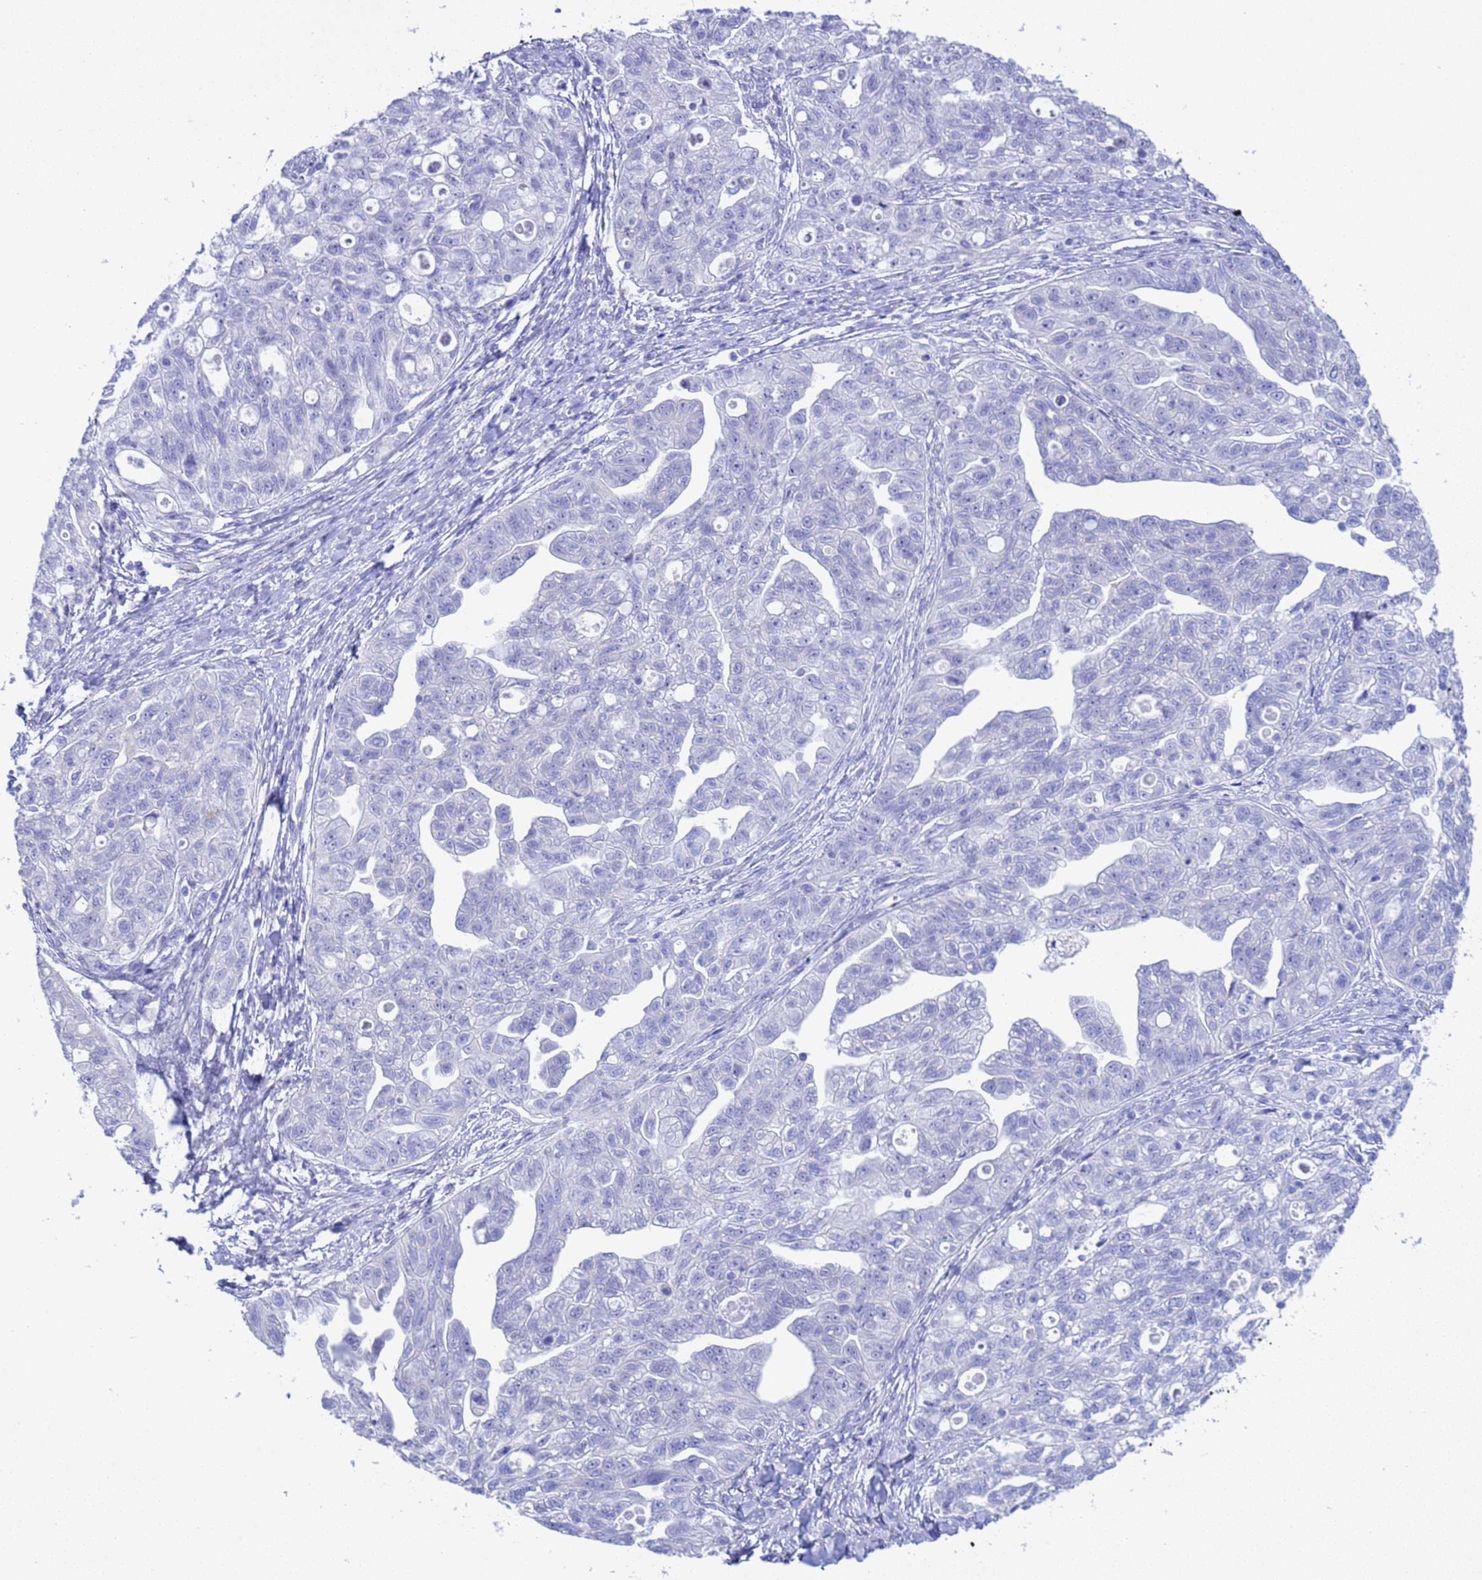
{"staining": {"intensity": "negative", "quantity": "none", "location": "none"}, "tissue": "ovarian cancer", "cell_type": "Tumor cells", "image_type": "cancer", "snomed": [{"axis": "morphology", "description": "Carcinoma, NOS"}, {"axis": "morphology", "description": "Cystadenocarcinoma, serous, NOS"}, {"axis": "topography", "description": "Ovary"}], "caption": "Image shows no protein expression in tumor cells of ovarian cancer (carcinoma) tissue.", "gene": "GSTM1", "patient": {"sex": "female", "age": 69}}